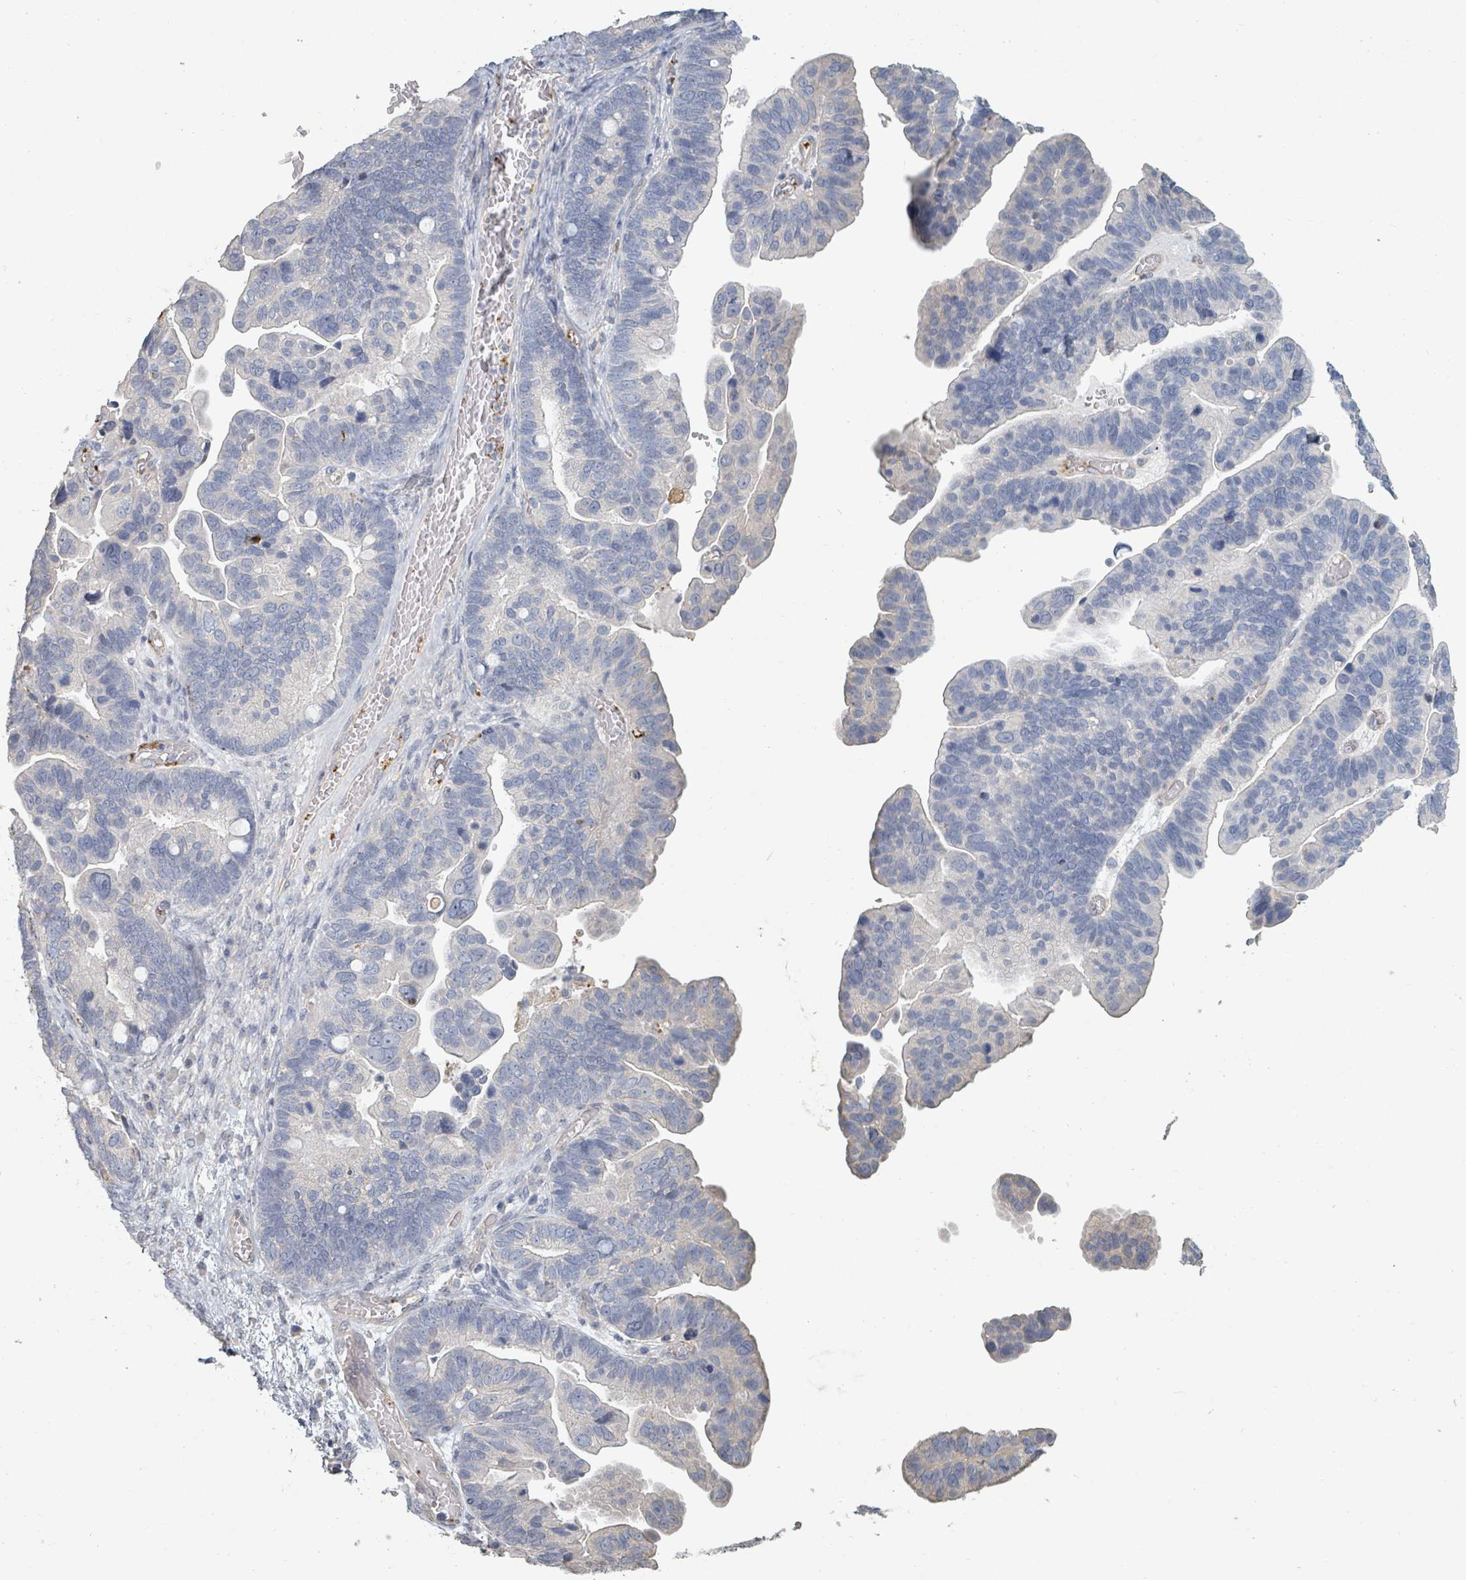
{"staining": {"intensity": "negative", "quantity": "none", "location": "none"}, "tissue": "ovarian cancer", "cell_type": "Tumor cells", "image_type": "cancer", "snomed": [{"axis": "morphology", "description": "Cystadenocarcinoma, serous, NOS"}, {"axis": "topography", "description": "Ovary"}], "caption": "The immunohistochemistry image has no significant staining in tumor cells of ovarian cancer tissue.", "gene": "PLAUR", "patient": {"sex": "female", "age": 56}}